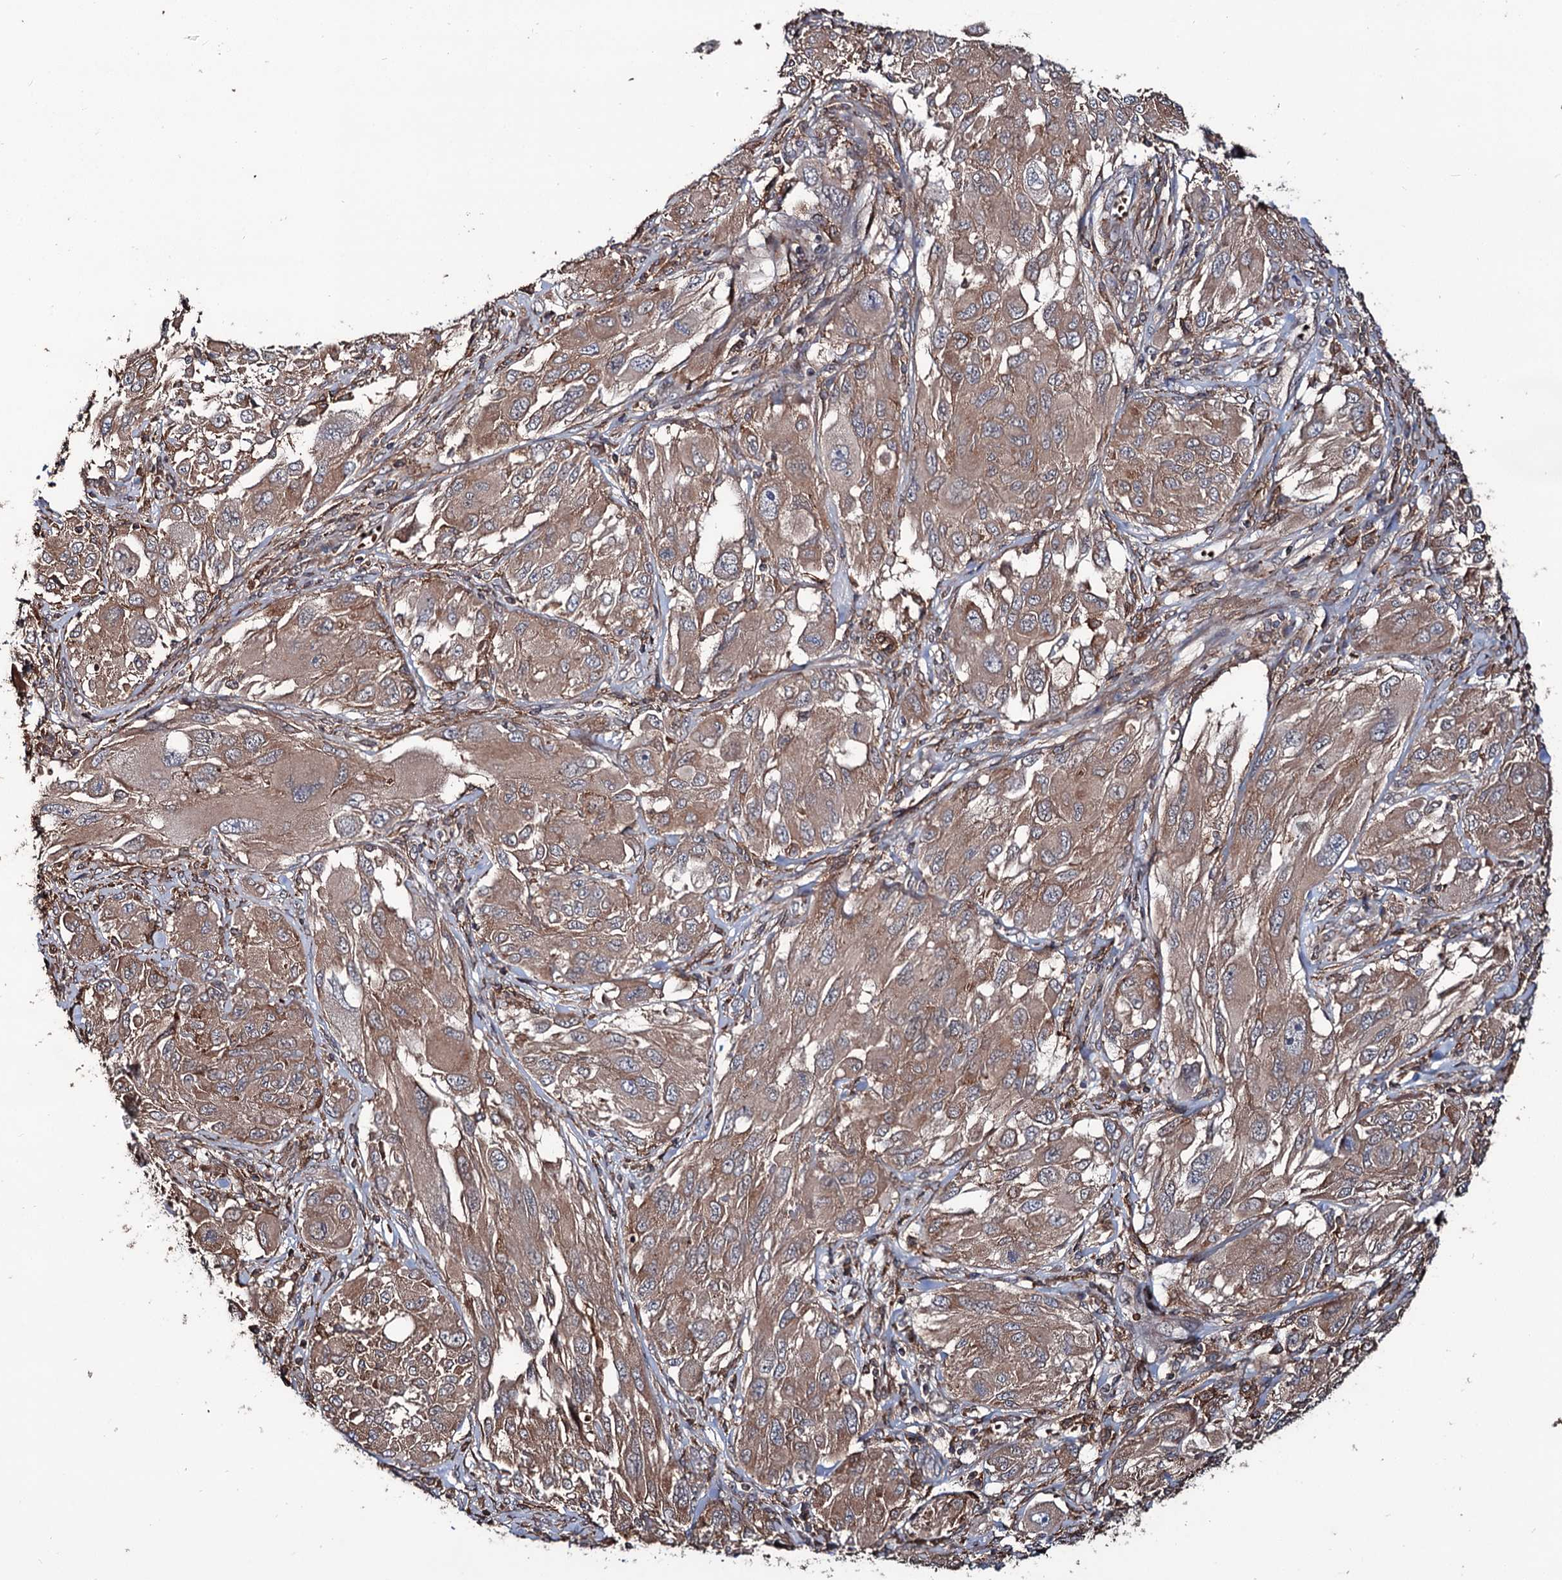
{"staining": {"intensity": "moderate", "quantity": ">75%", "location": "cytoplasmic/membranous"}, "tissue": "melanoma", "cell_type": "Tumor cells", "image_type": "cancer", "snomed": [{"axis": "morphology", "description": "Malignant melanoma, NOS"}, {"axis": "topography", "description": "Skin"}], "caption": "Immunohistochemistry (DAB (3,3'-diaminobenzidine)) staining of malignant melanoma reveals moderate cytoplasmic/membranous protein staining in about >75% of tumor cells.", "gene": "GRIP1", "patient": {"sex": "female", "age": 91}}